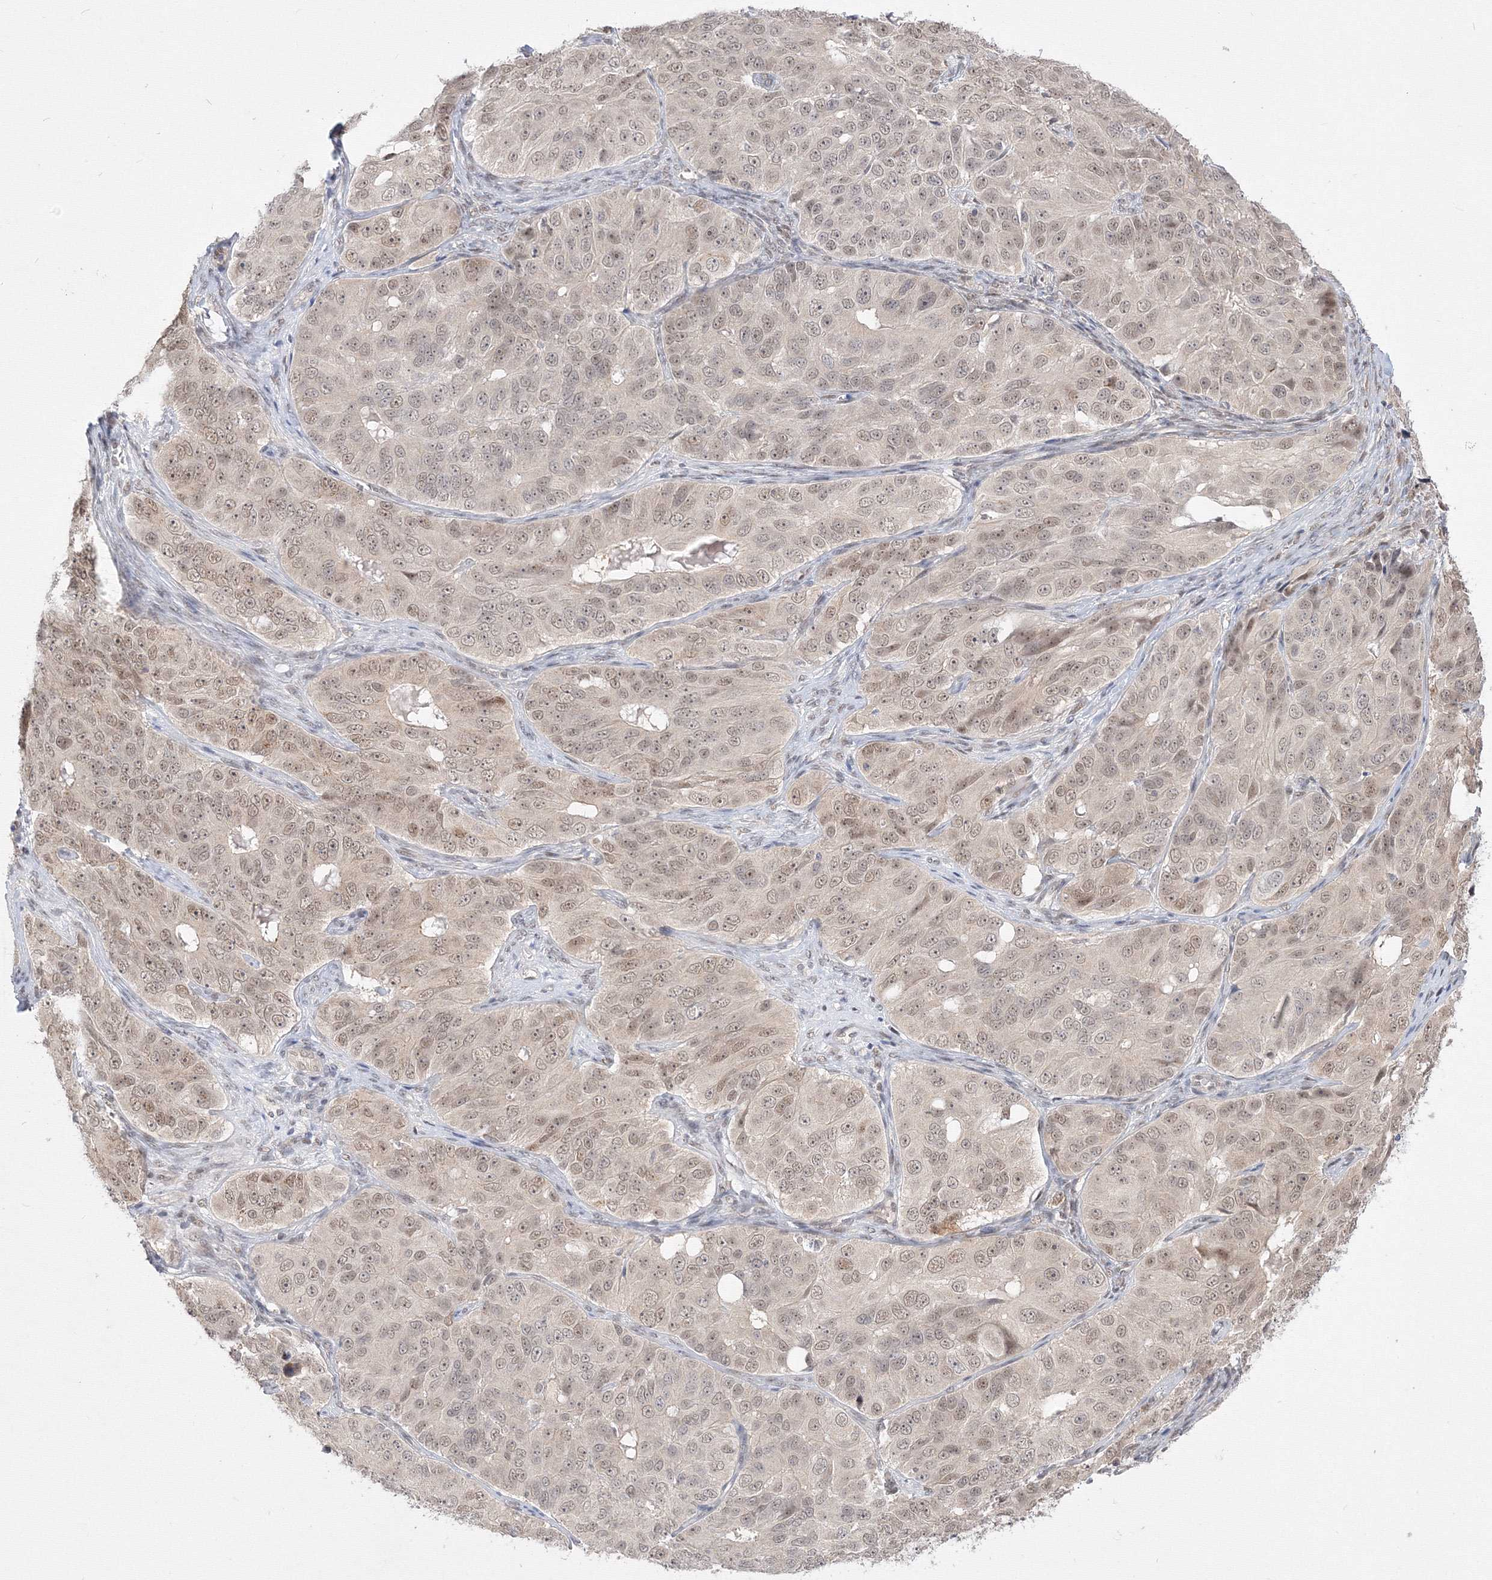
{"staining": {"intensity": "weak", "quantity": ">75%", "location": "nuclear"}, "tissue": "ovarian cancer", "cell_type": "Tumor cells", "image_type": "cancer", "snomed": [{"axis": "morphology", "description": "Carcinoma, endometroid"}, {"axis": "topography", "description": "Ovary"}], "caption": "Immunohistochemical staining of human ovarian cancer demonstrates low levels of weak nuclear staining in approximately >75% of tumor cells.", "gene": "COPS4", "patient": {"sex": "female", "age": 51}}